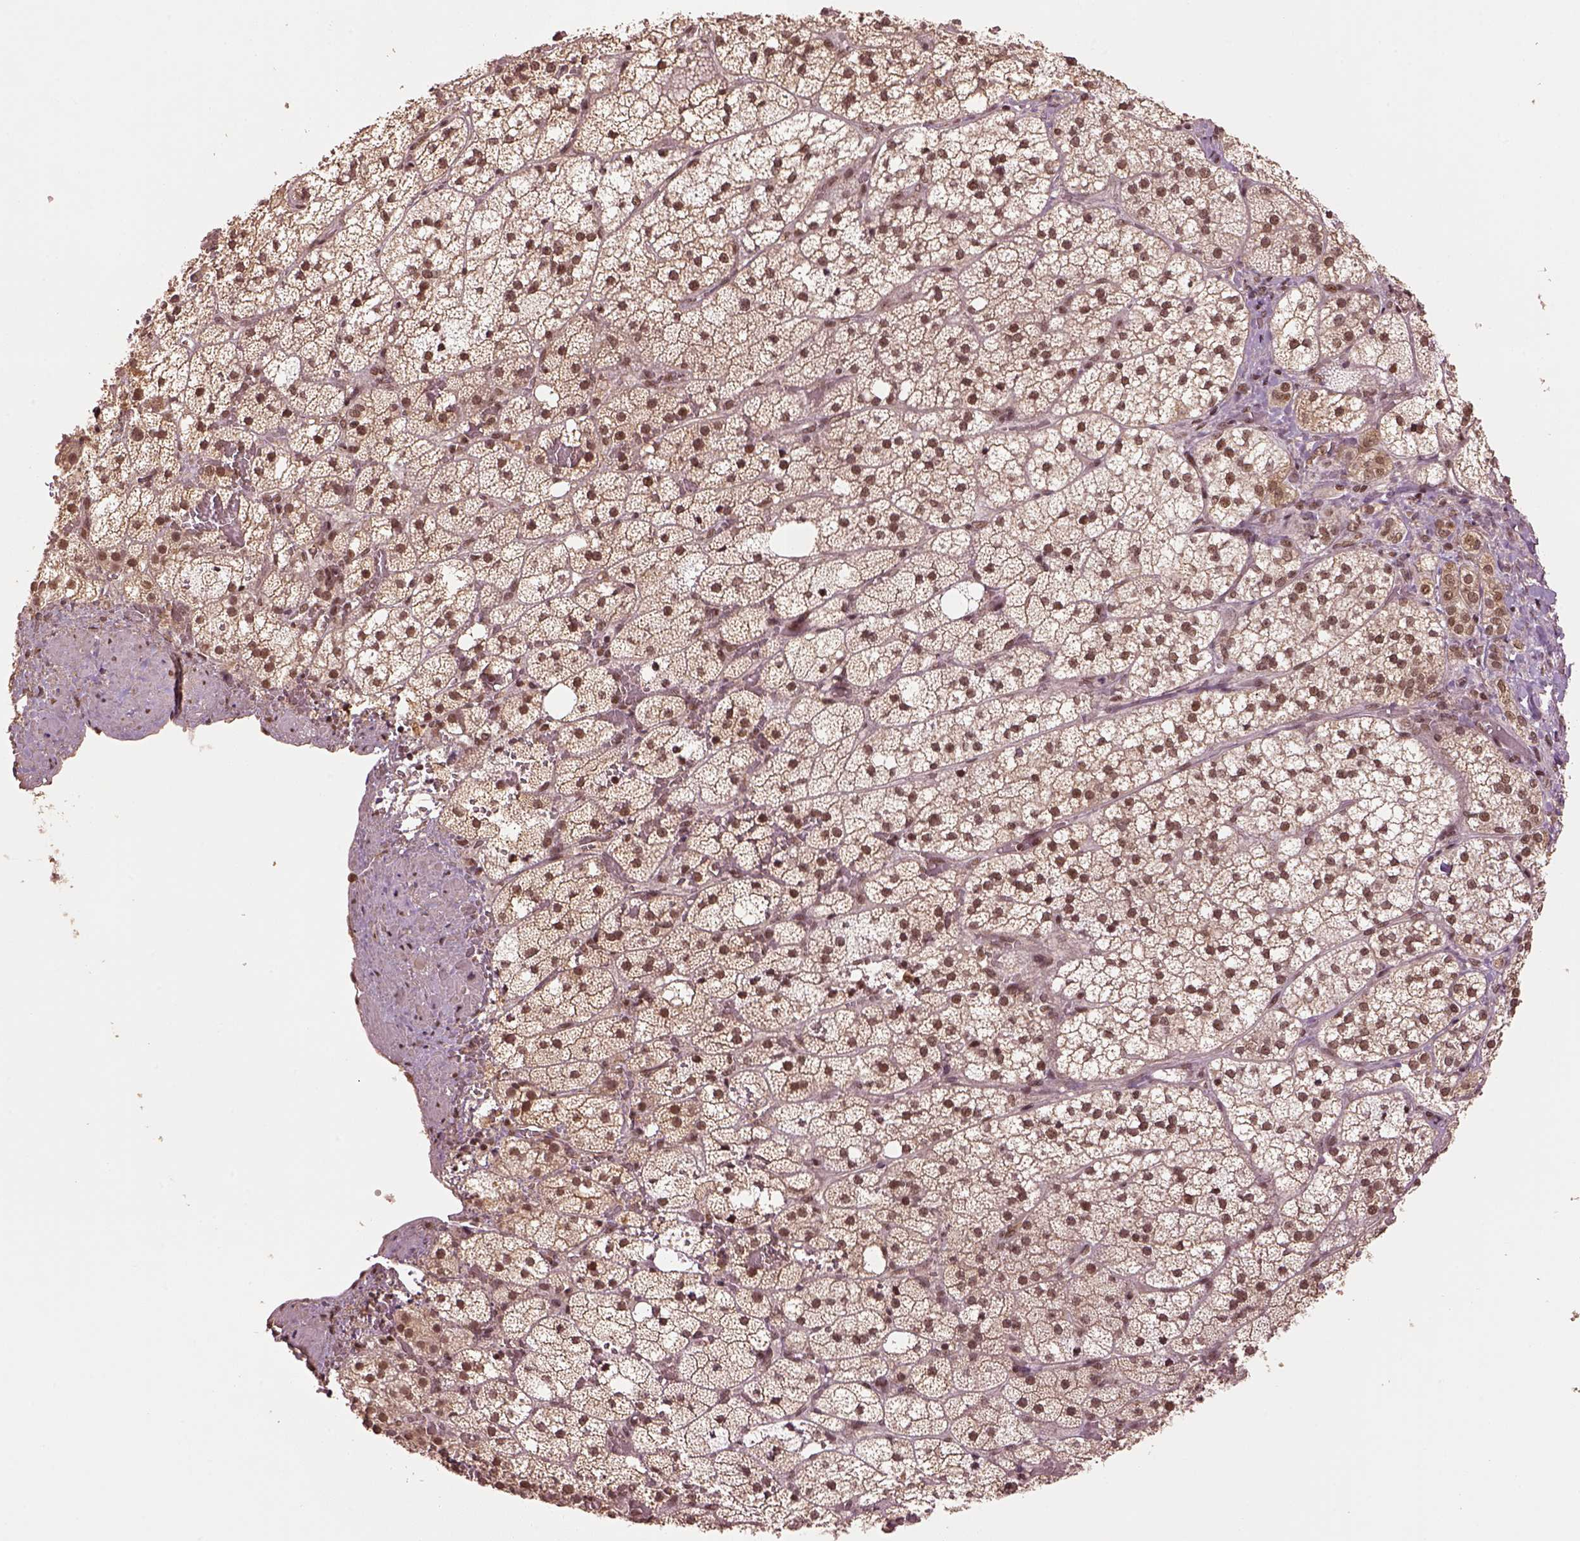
{"staining": {"intensity": "moderate", "quantity": ">75%", "location": "nuclear"}, "tissue": "adrenal gland", "cell_type": "Glandular cells", "image_type": "normal", "snomed": [{"axis": "morphology", "description": "Normal tissue, NOS"}, {"axis": "topography", "description": "Adrenal gland"}], "caption": "Moderate nuclear staining for a protein is appreciated in approximately >75% of glandular cells of normal adrenal gland using IHC.", "gene": "BRD9", "patient": {"sex": "male", "age": 53}}